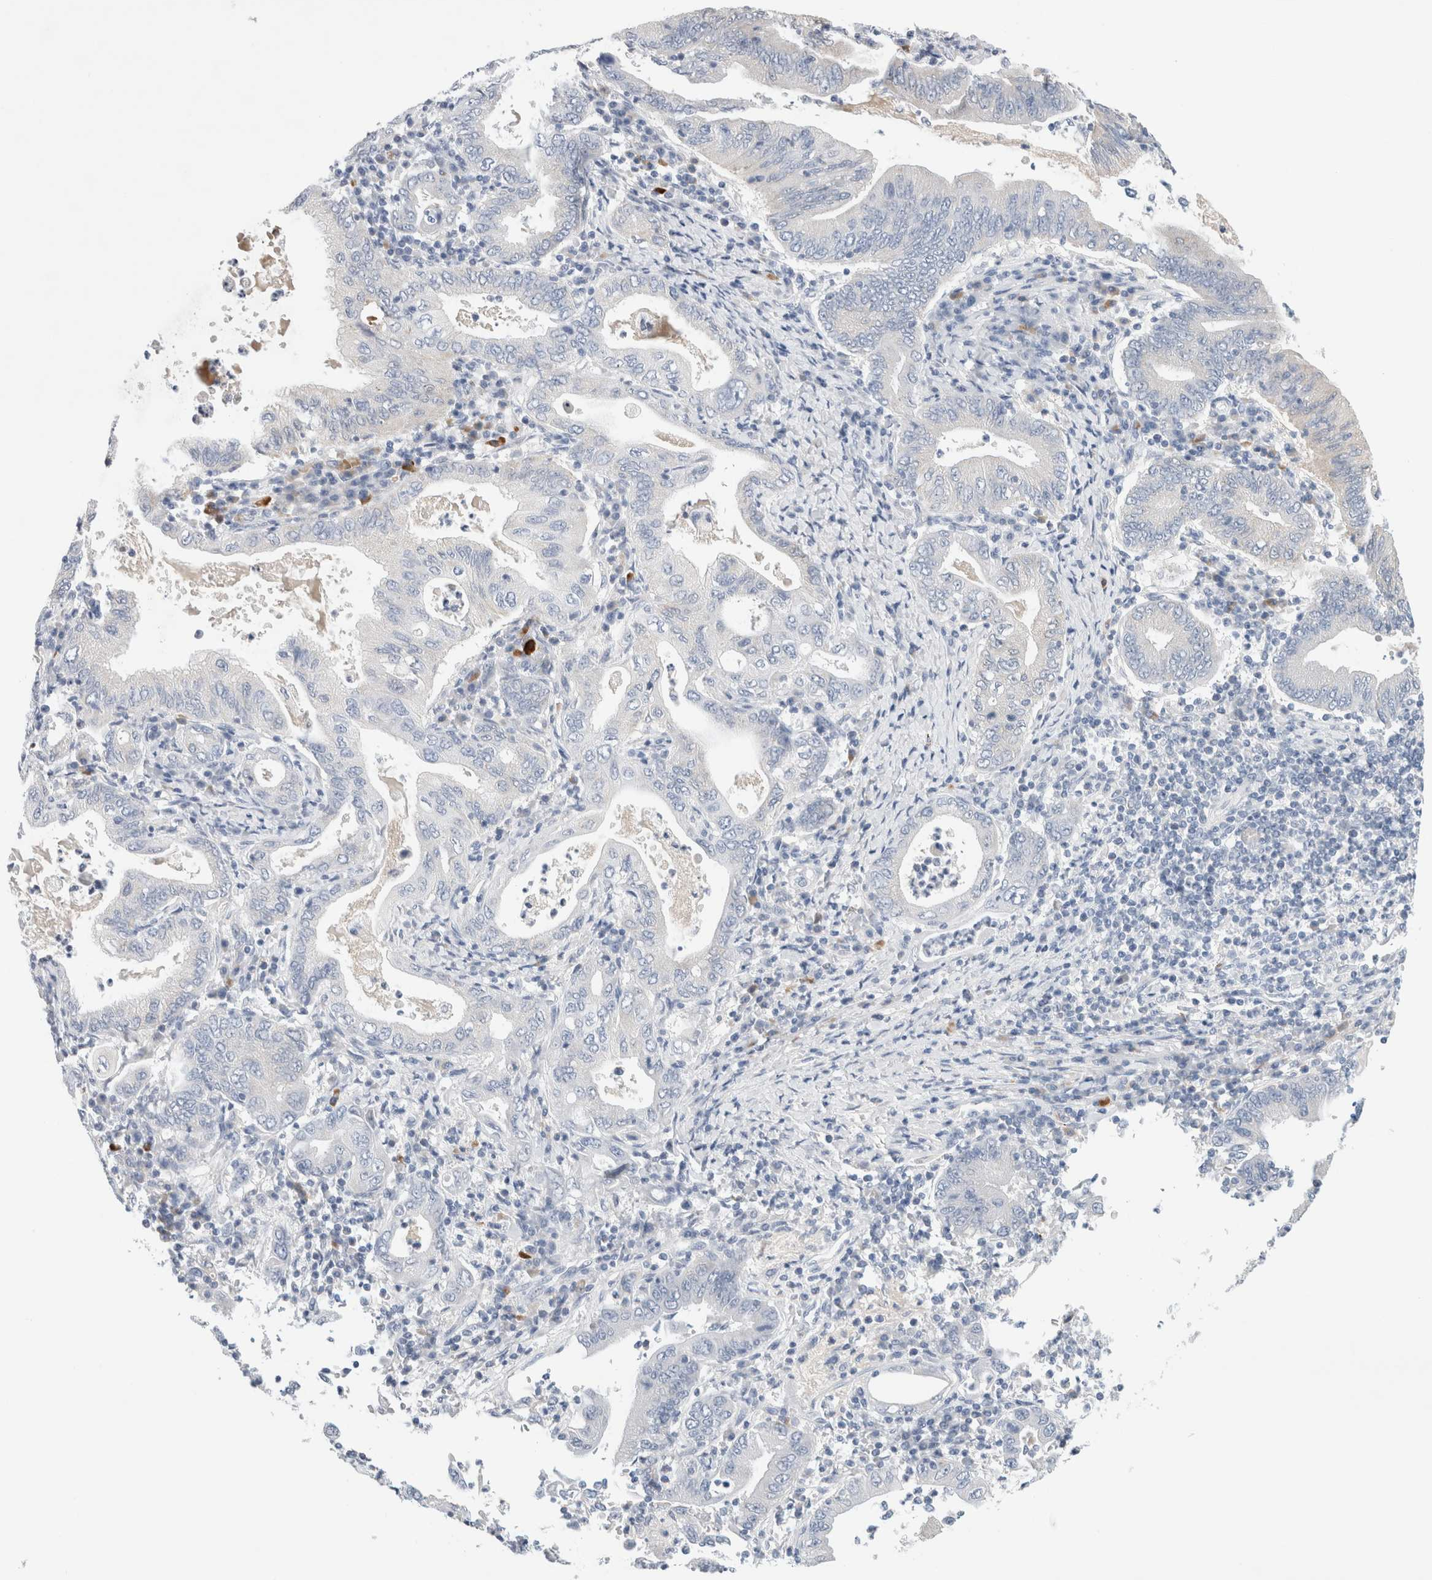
{"staining": {"intensity": "negative", "quantity": "none", "location": "none"}, "tissue": "stomach cancer", "cell_type": "Tumor cells", "image_type": "cancer", "snomed": [{"axis": "morphology", "description": "Normal tissue, NOS"}, {"axis": "morphology", "description": "Adenocarcinoma, NOS"}, {"axis": "topography", "description": "Esophagus"}, {"axis": "topography", "description": "Stomach, upper"}, {"axis": "topography", "description": "Peripheral nerve tissue"}], "caption": "DAB immunohistochemical staining of human stomach cancer shows no significant expression in tumor cells.", "gene": "SLC22A12", "patient": {"sex": "male", "age": 62}}